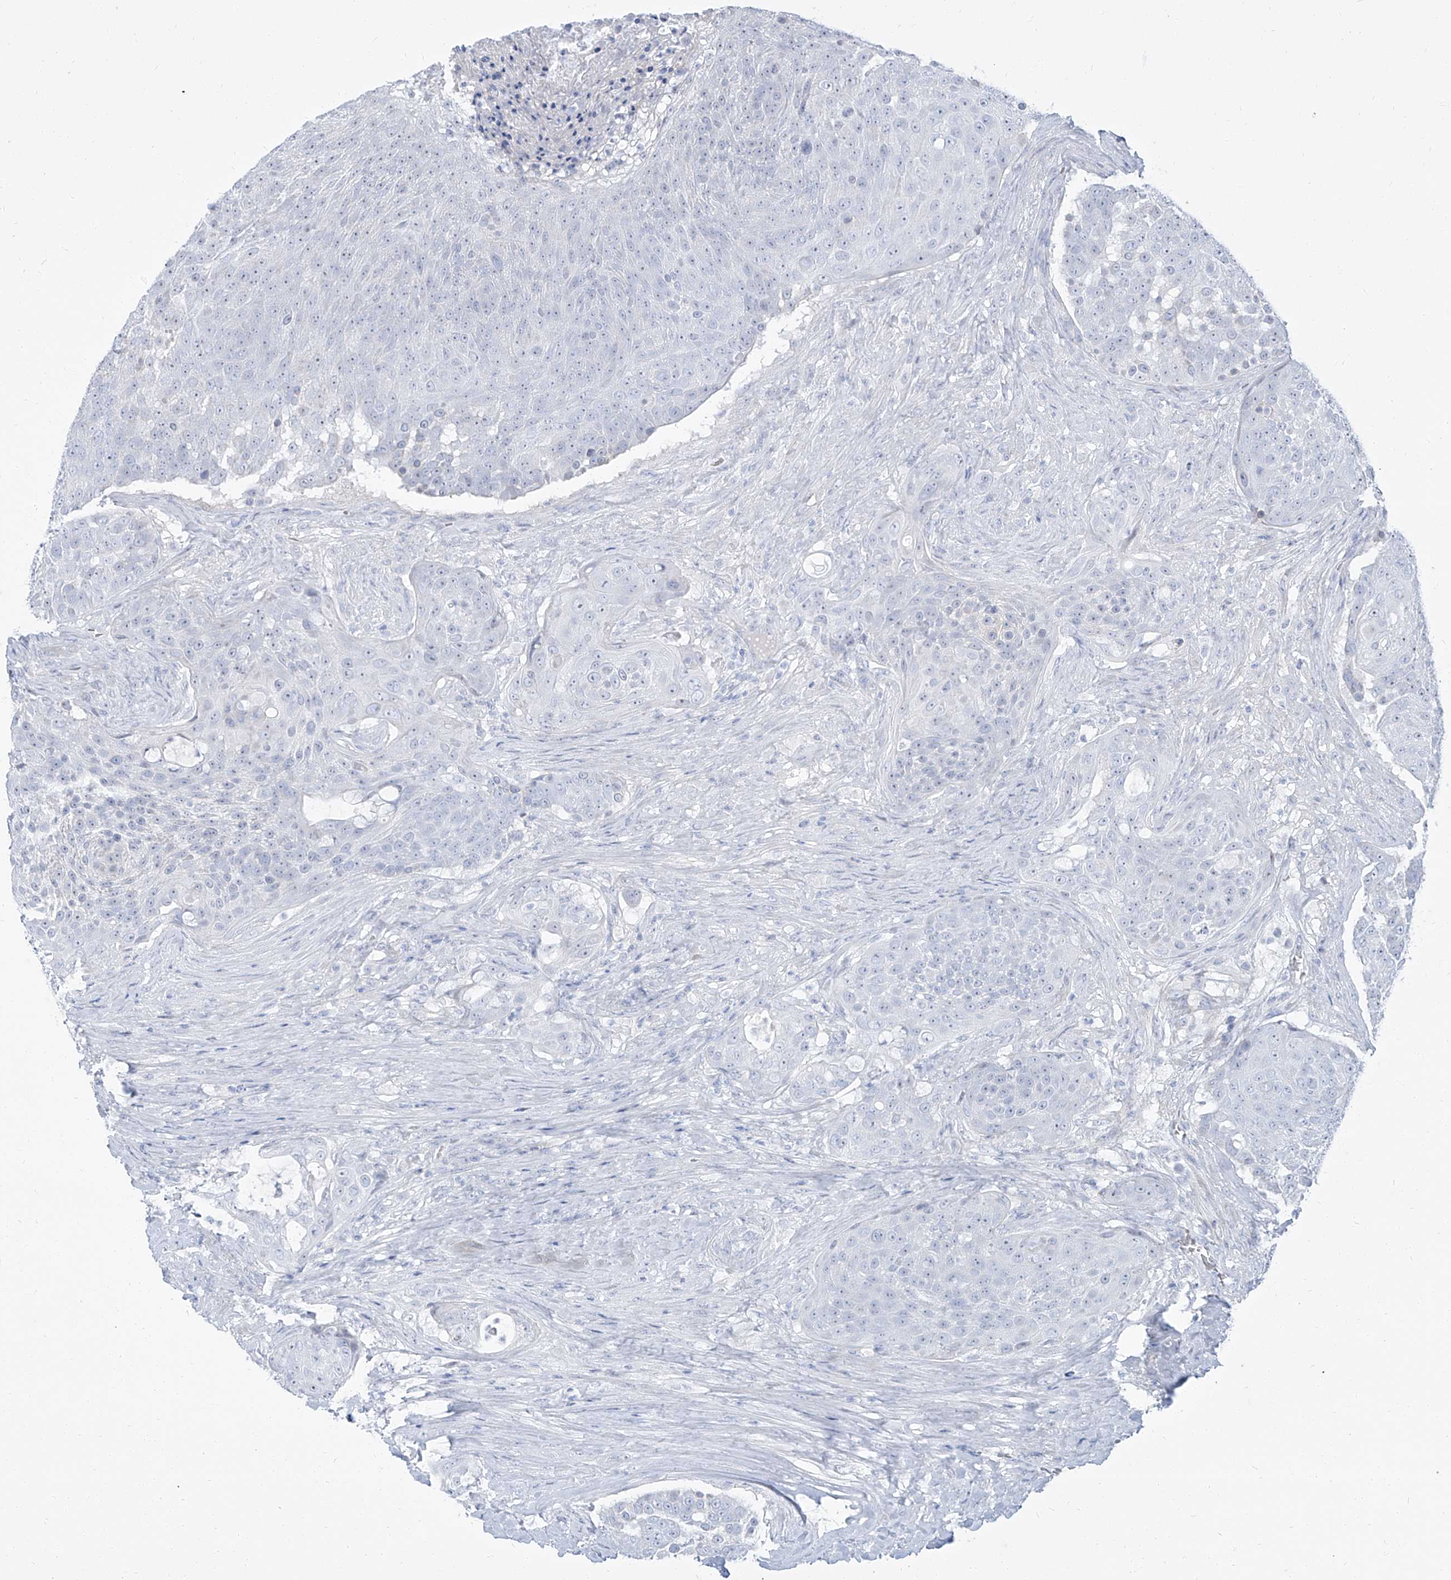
{"staining": {"intensity": "negative", "quantity": "none", "location": "none"}, "tissue": "urothelial cancer", "cell_type": "Tumor cells", "image_type": "cancer", "snomed": [{"axis": "morphology", "description": "Urothelial carcinoma, High grade"}, {"axis": "topography", "description": "Urinary bladder"}], "caption": "High magnification brightfield microscopy of urothelial cancer stained with DAB (brown) and counterstained with hematoxylin (blue): tumor cells show no significant expression.", "gene": "TXLNB", "patient": {"sex": "female", "age": 63}}